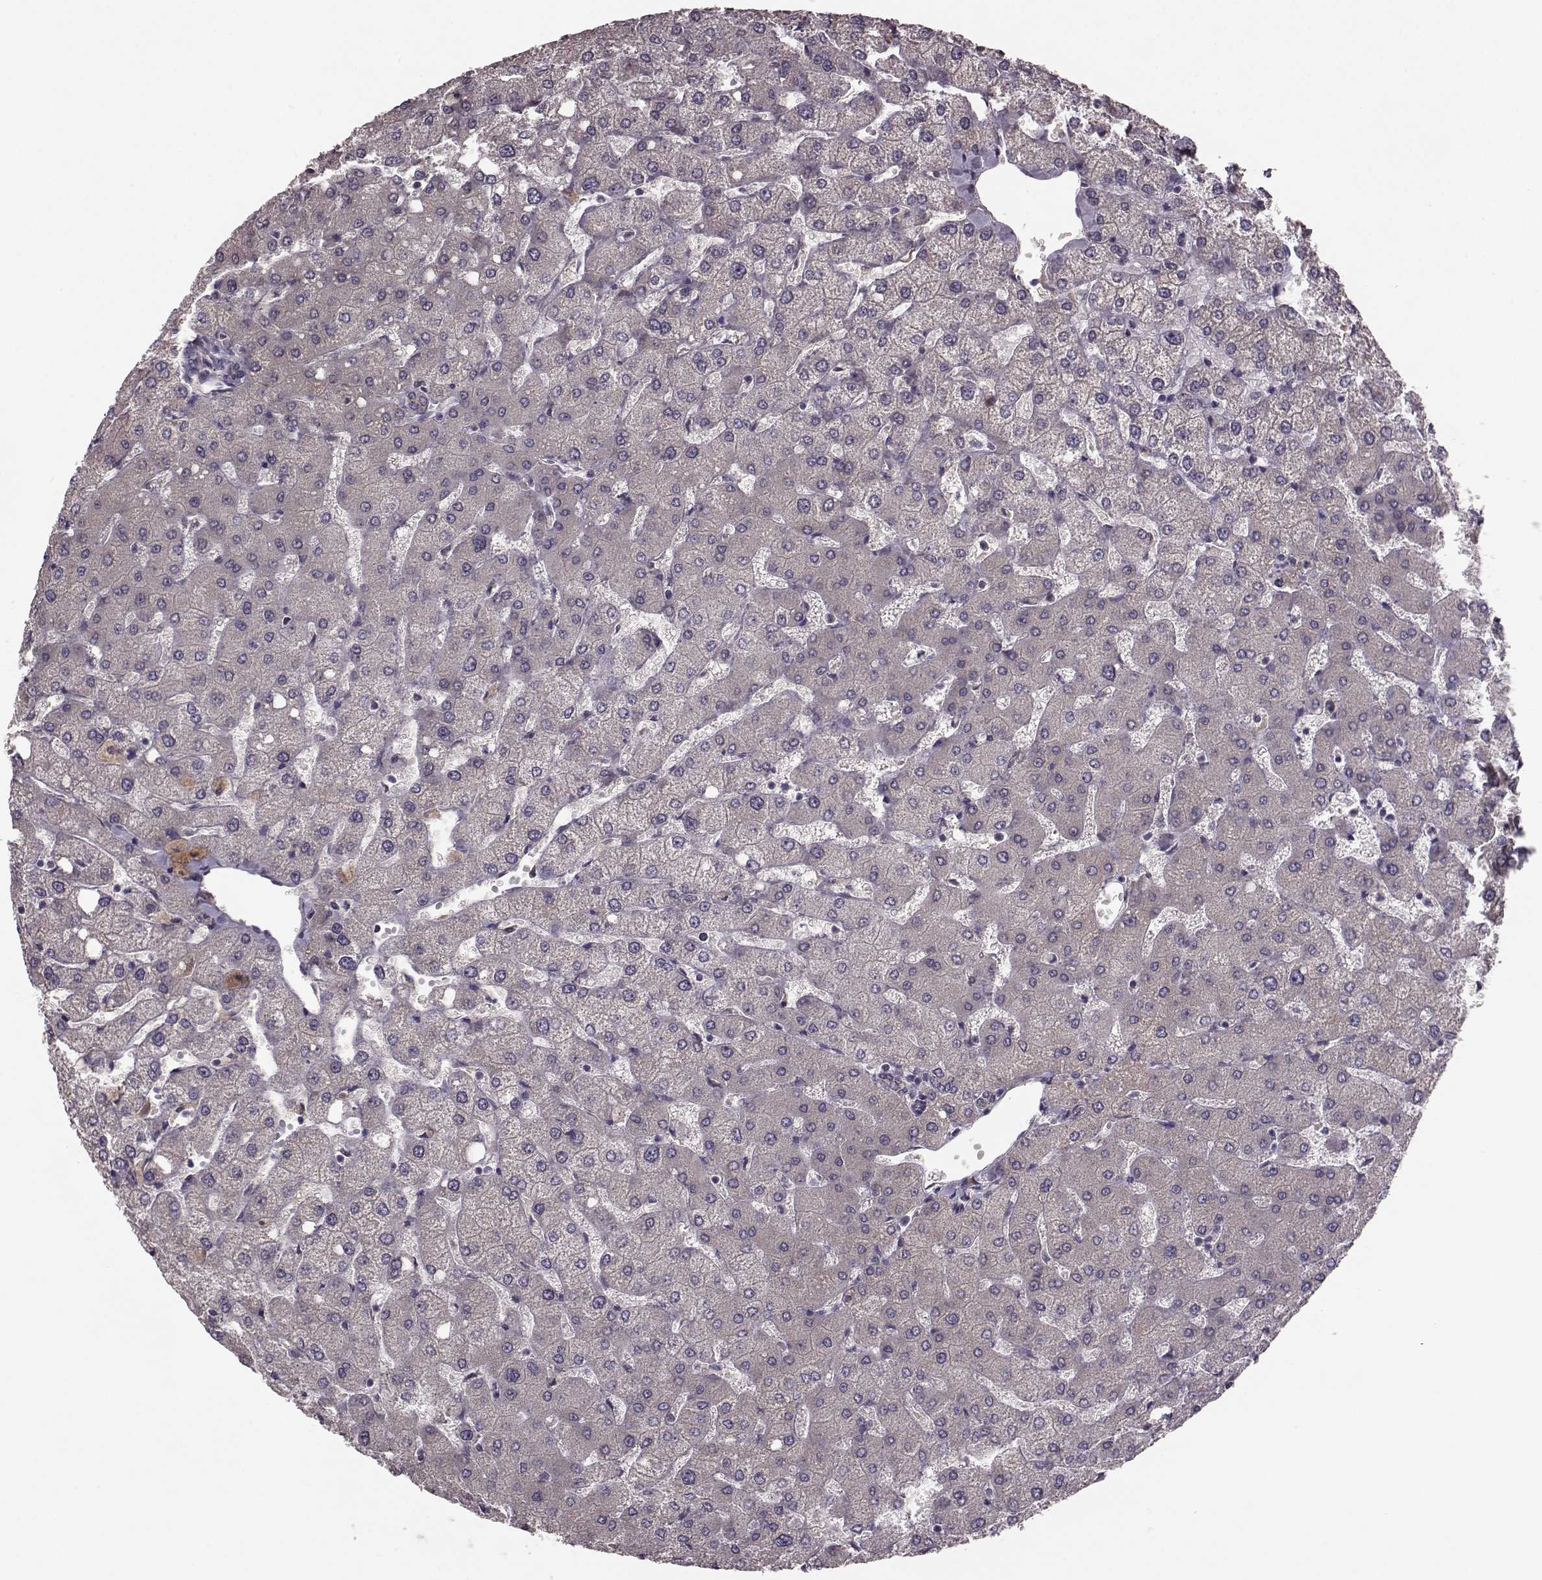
{"staining": {"intensity": "negative", "quantity": "none", "location": "none"}, "tissue": "liver", "cell_type": "Cholangiocytes", "image_type": "normal", "snomed": [{"axis": "morphology", "description": "Normal tissue, NOS"}, {"axis": "topography", "description": "Liver"}], "caption": "The IHC micrograph has no significant staining in cholangiocytes of liver. (Brightfield microscopy of DAB (3,3'-diaminobenzidine) immunohistochemistry at high magnification).", "gene": "NTF3", "patient": {"sex": "female", "age": 54}}